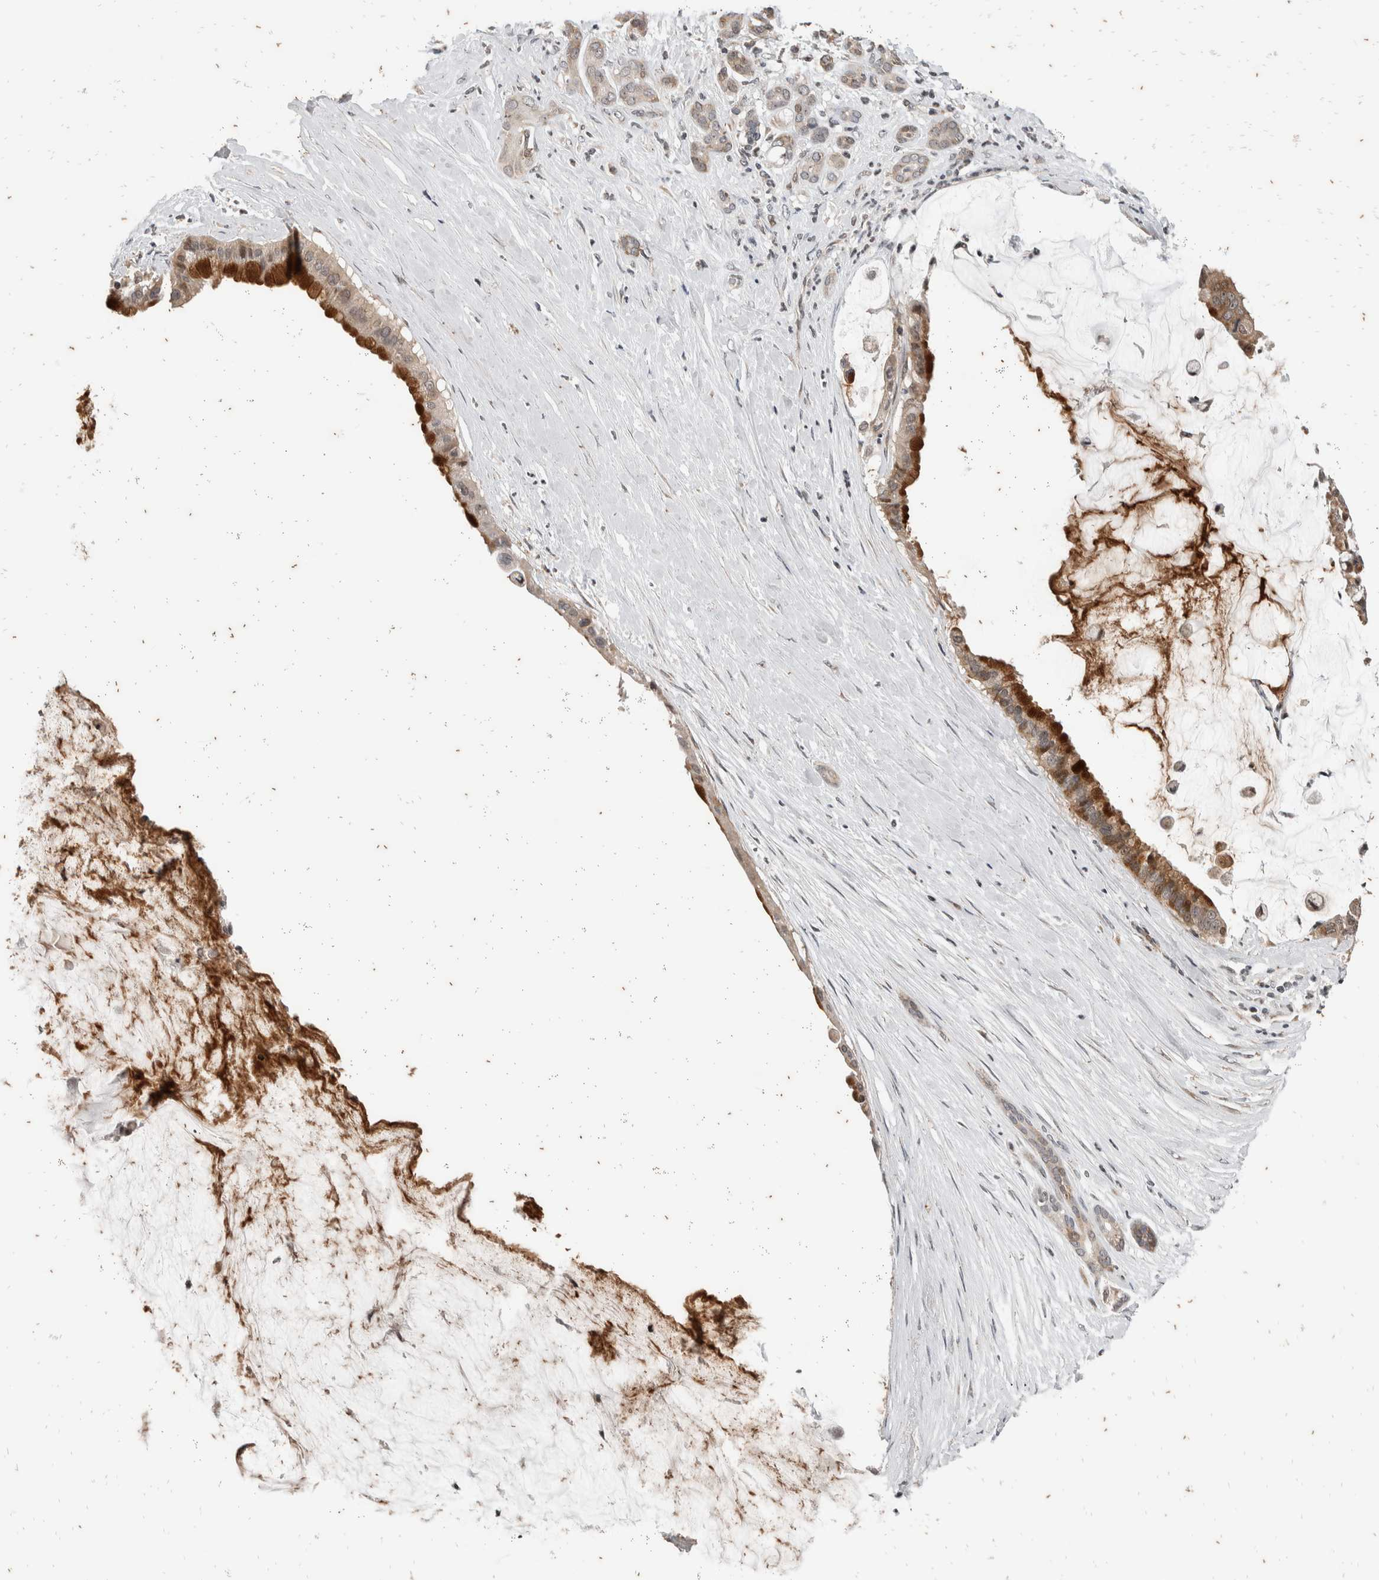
{"staining": {"intensity": "moderate", "quantity": "25%-75%", "location": "cytoplasmic/membranous"}, "tissue": "pancreatic cancer", "cell_type": "Tumor cells", "image_type": "cancer", "snomed": [{"axis": "morphology", "description": "Adenocarcinoma, NOS"}, {"axis": "topography", "description": "Pancreas"}], "caption": "Immunohistochemistry (IHC) staining of pancreatic adenocarcinoma, which displays medium levels of moderate cytoplasmic/membranous expression in about 25%-75% of tumor cells indicating moderate cytoplasmic/membranous protein expression. The staining was performed using DAB (3,3'-diaminobenzidine) (brown) for protein detection and nuclei were counterstained in hematoxylin (blue).", "gene": "ATXN7L1", "patient": {"sex": "male", "age": 41}}